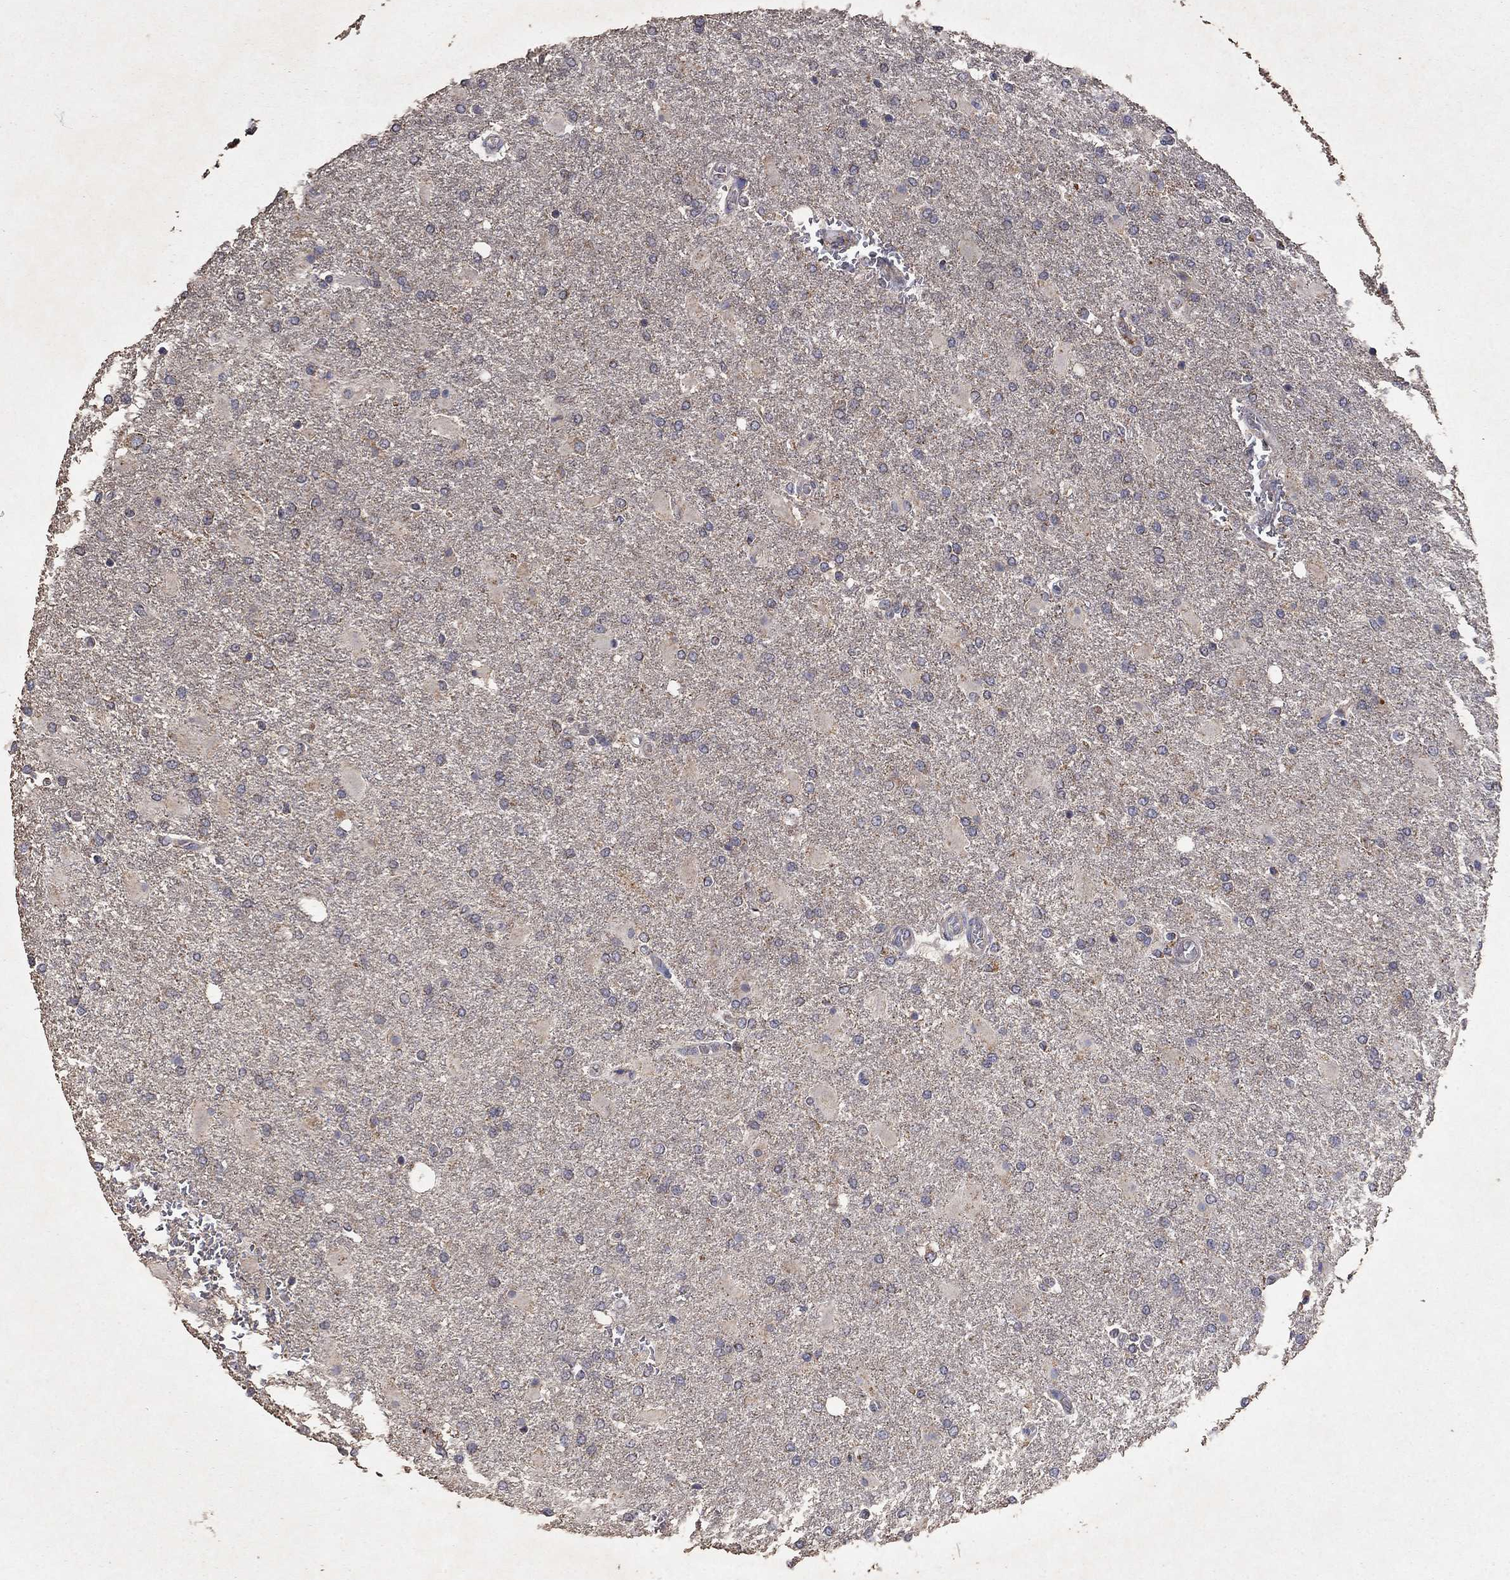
{"staining": {"intensity": "negative", "quantity": "none", "location": "none"}, "tissue": "glioma", "cell_type": "Tumor cells", "image_type": "cancer", "snomed": [{"axis": "morphology", "description": "Glioma, malignant, High grade"}, {"axis": "topography", "description": "Cerebral cortex"}], "caption": "Immunohistochemistry of malignant glioma (high-grade) shows no staining in tumor cells.", "gene": "GPSM1", "patient": {"sex": "male", "age": 79}}